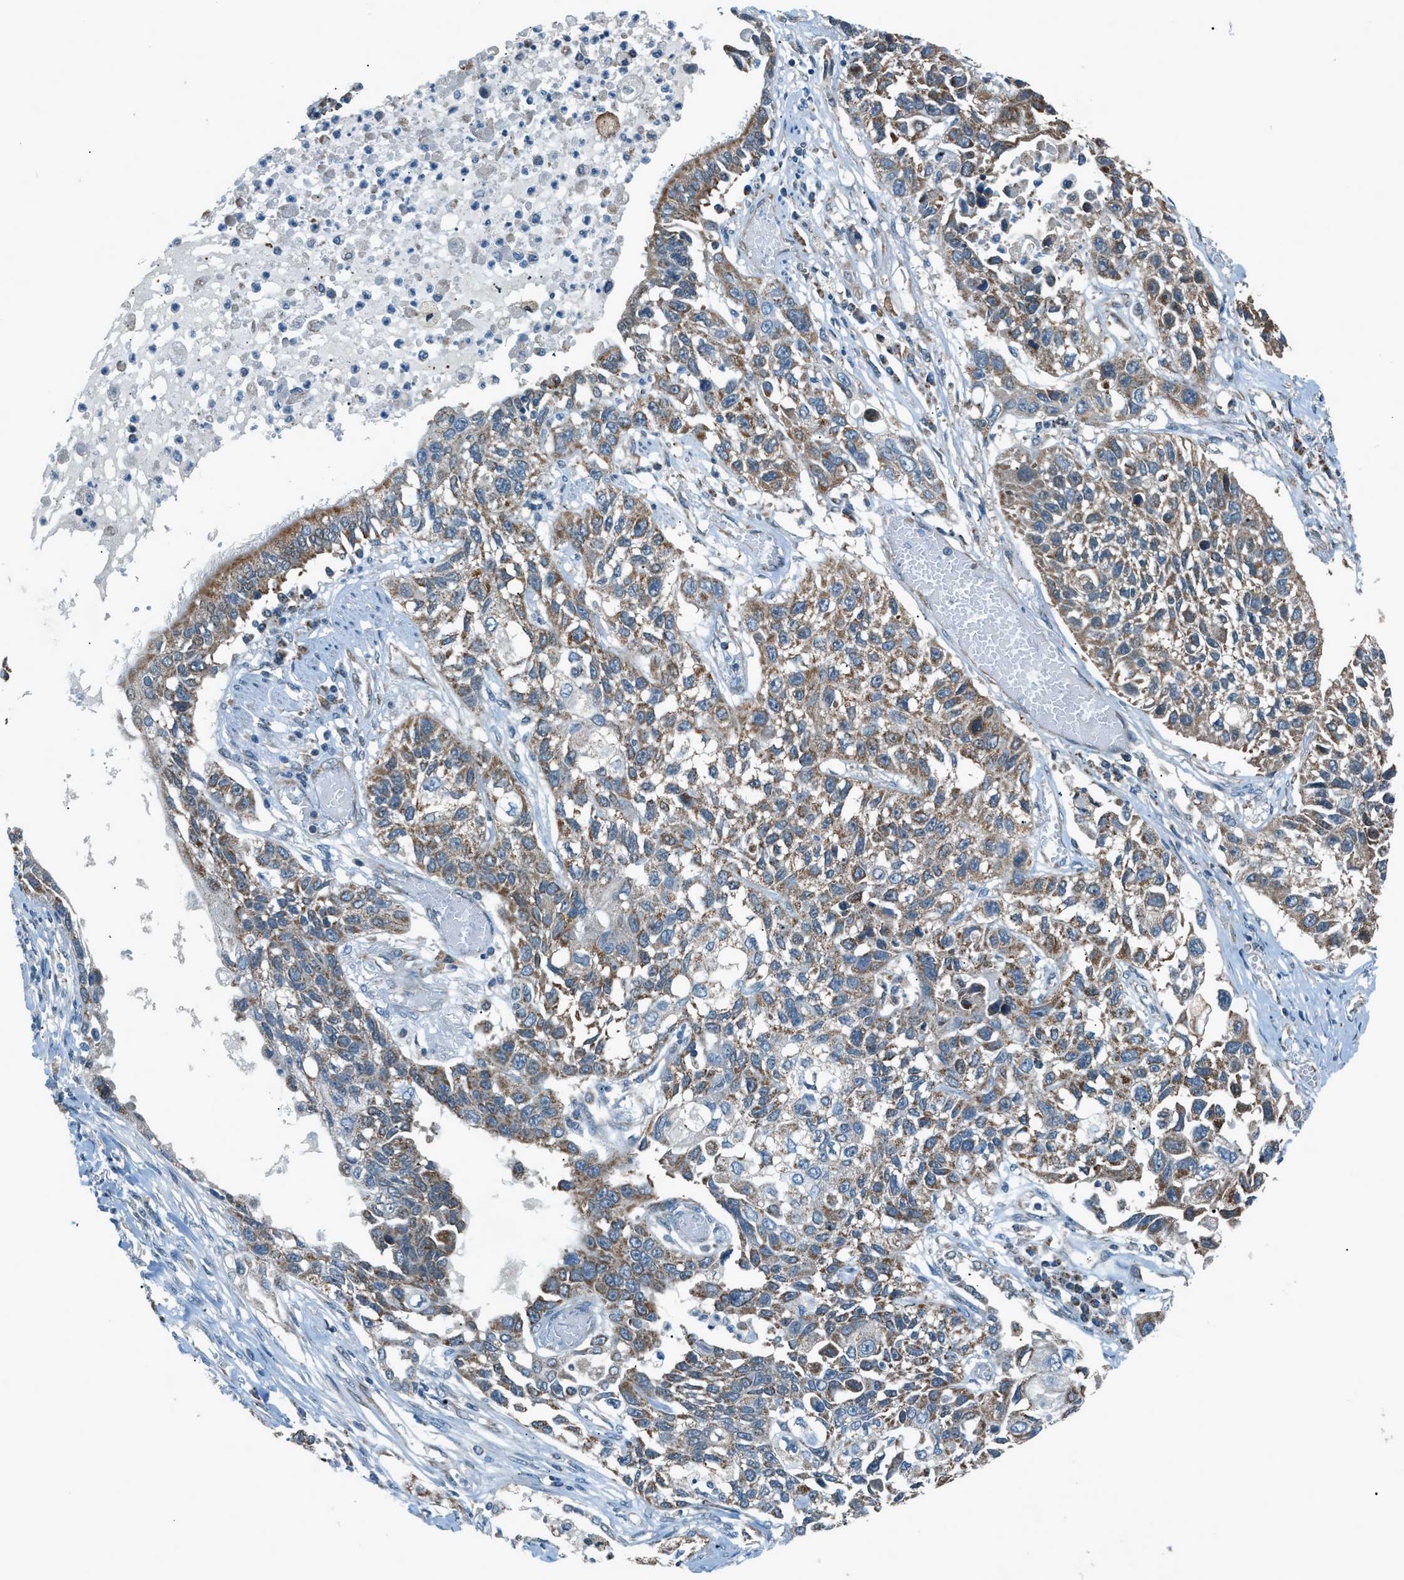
{"staining": {"intensity": "moderate", "quantity": ">75%", "location": "cytoplasmic/membranous"}, "tissue": "lung cancer", "cell_type": "Tumor cells", "image_type": "cancer", "snomed": [{"axis": "morphology", "description": "Squamous cell carcinoma, NOS"}, {"axis": "topography", "description": "Lung"}], "caption": "Protein staining of lung cancer tissue reveals moderate cytoplasmic/membranous positivity in approximately >75% of tumor cells. The staining was performed using DAB (3,3'-diaminobenzidine), with brown indicating positive protein expression. Nuclei are stained blue with hematoxylin.", "gene": "PIGG", "patient": {"sex": "male", "age": 71}}